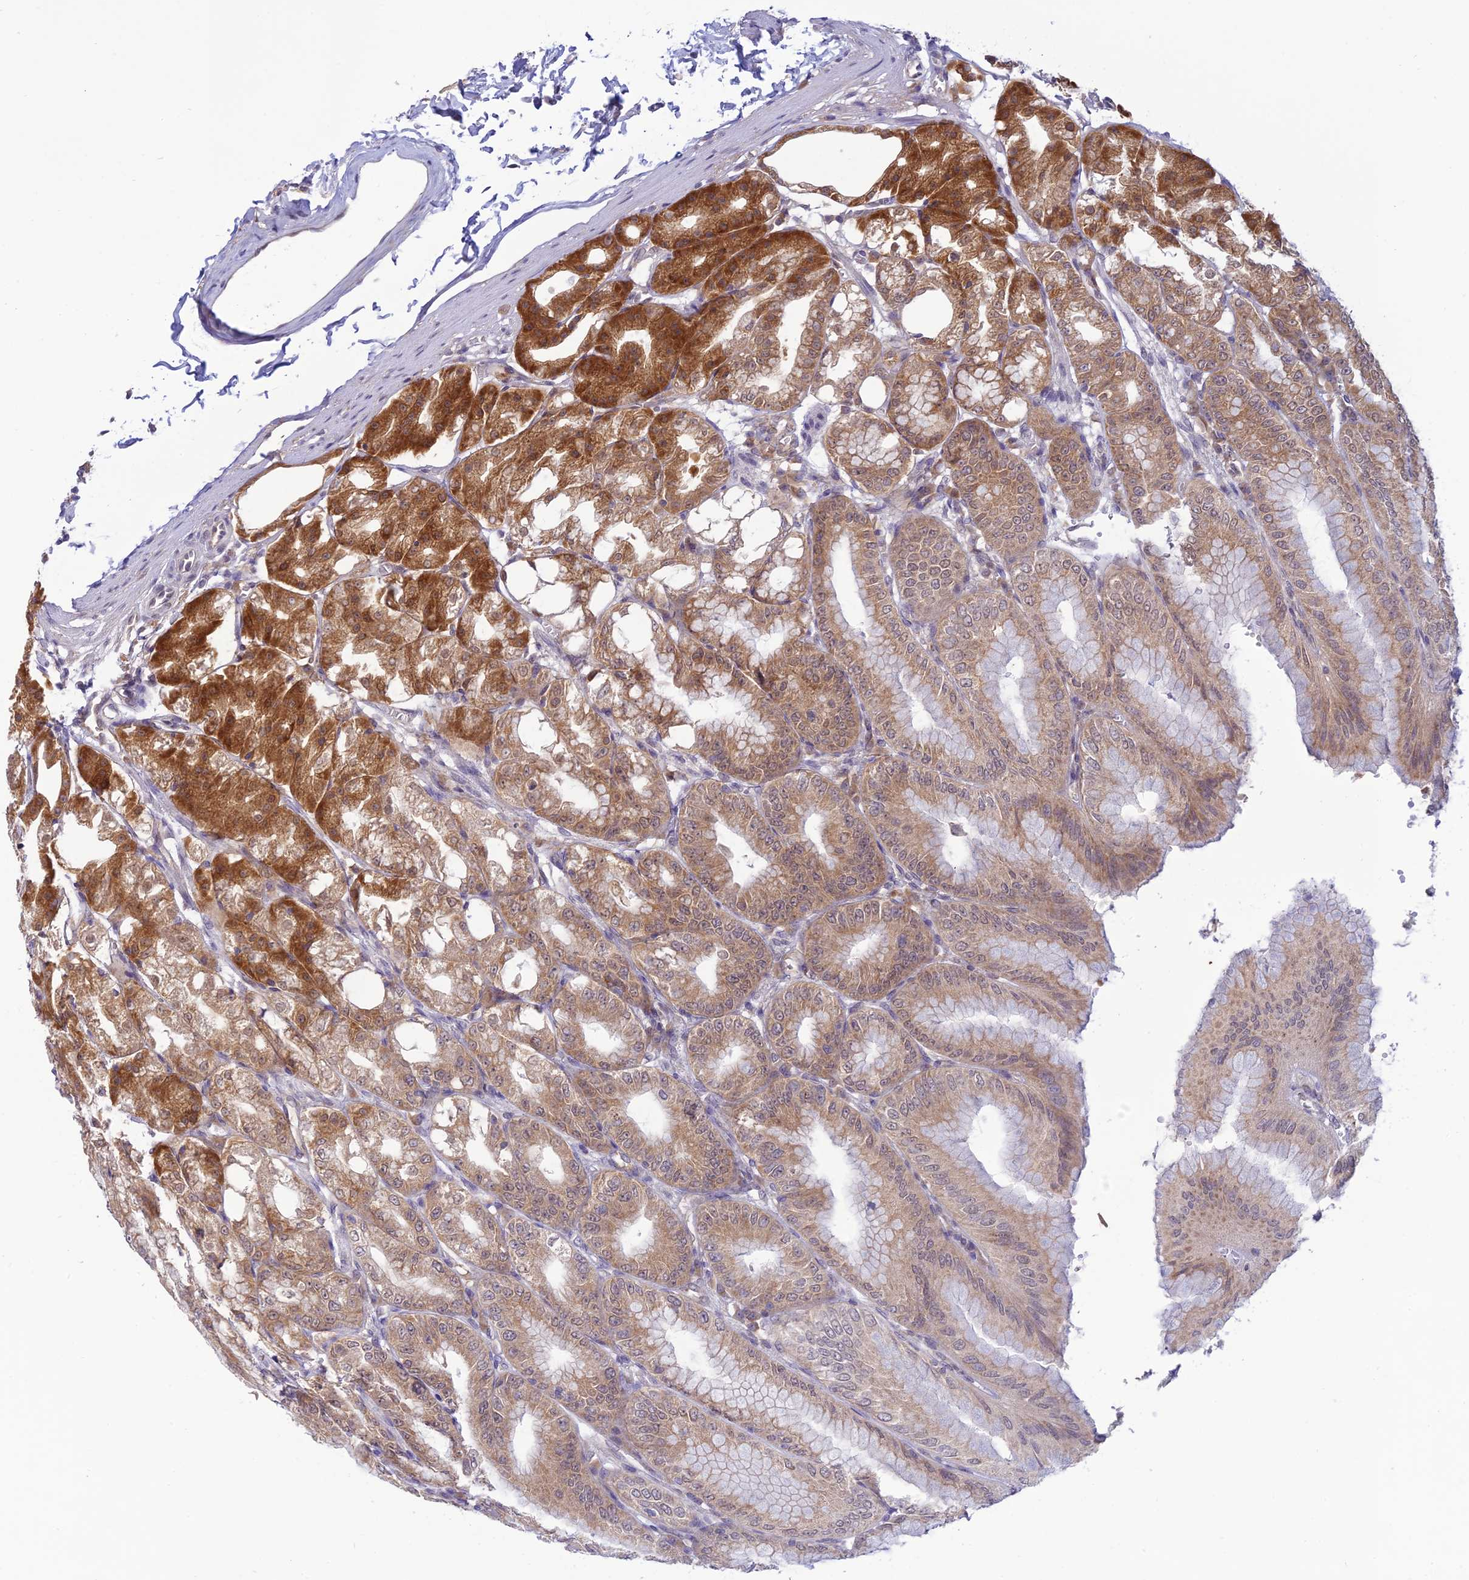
{"staining": {"intensity": "moderate", "quantity": ">75%", "location": "cytoplasmic/membranous,nuclear"}, "tissue": "stomach", "cell_type": "Glandular cells", "image_type": "normal", "snomed": [{"axis": "morphology", "description": "Normal tissue, NOS"}, {"axis": "topography", "description": "Stomach, lower"}], "caption": "Immunohistochemistry (IHC) staining of unremarkable stomach, which demonstrates medium levels of moderate cytoplasmic/membranous,nuclear staining in about >75% of glandular cells indicating moderate cytoplasmic/membranous,nuclear protein staining. The staining was performed using DAB (brown) for protein detection and nuclei were counterstained in hematoxylin (blue).", "gene": "SKIC8", "patient": {"sex": "male", "age": 71}}